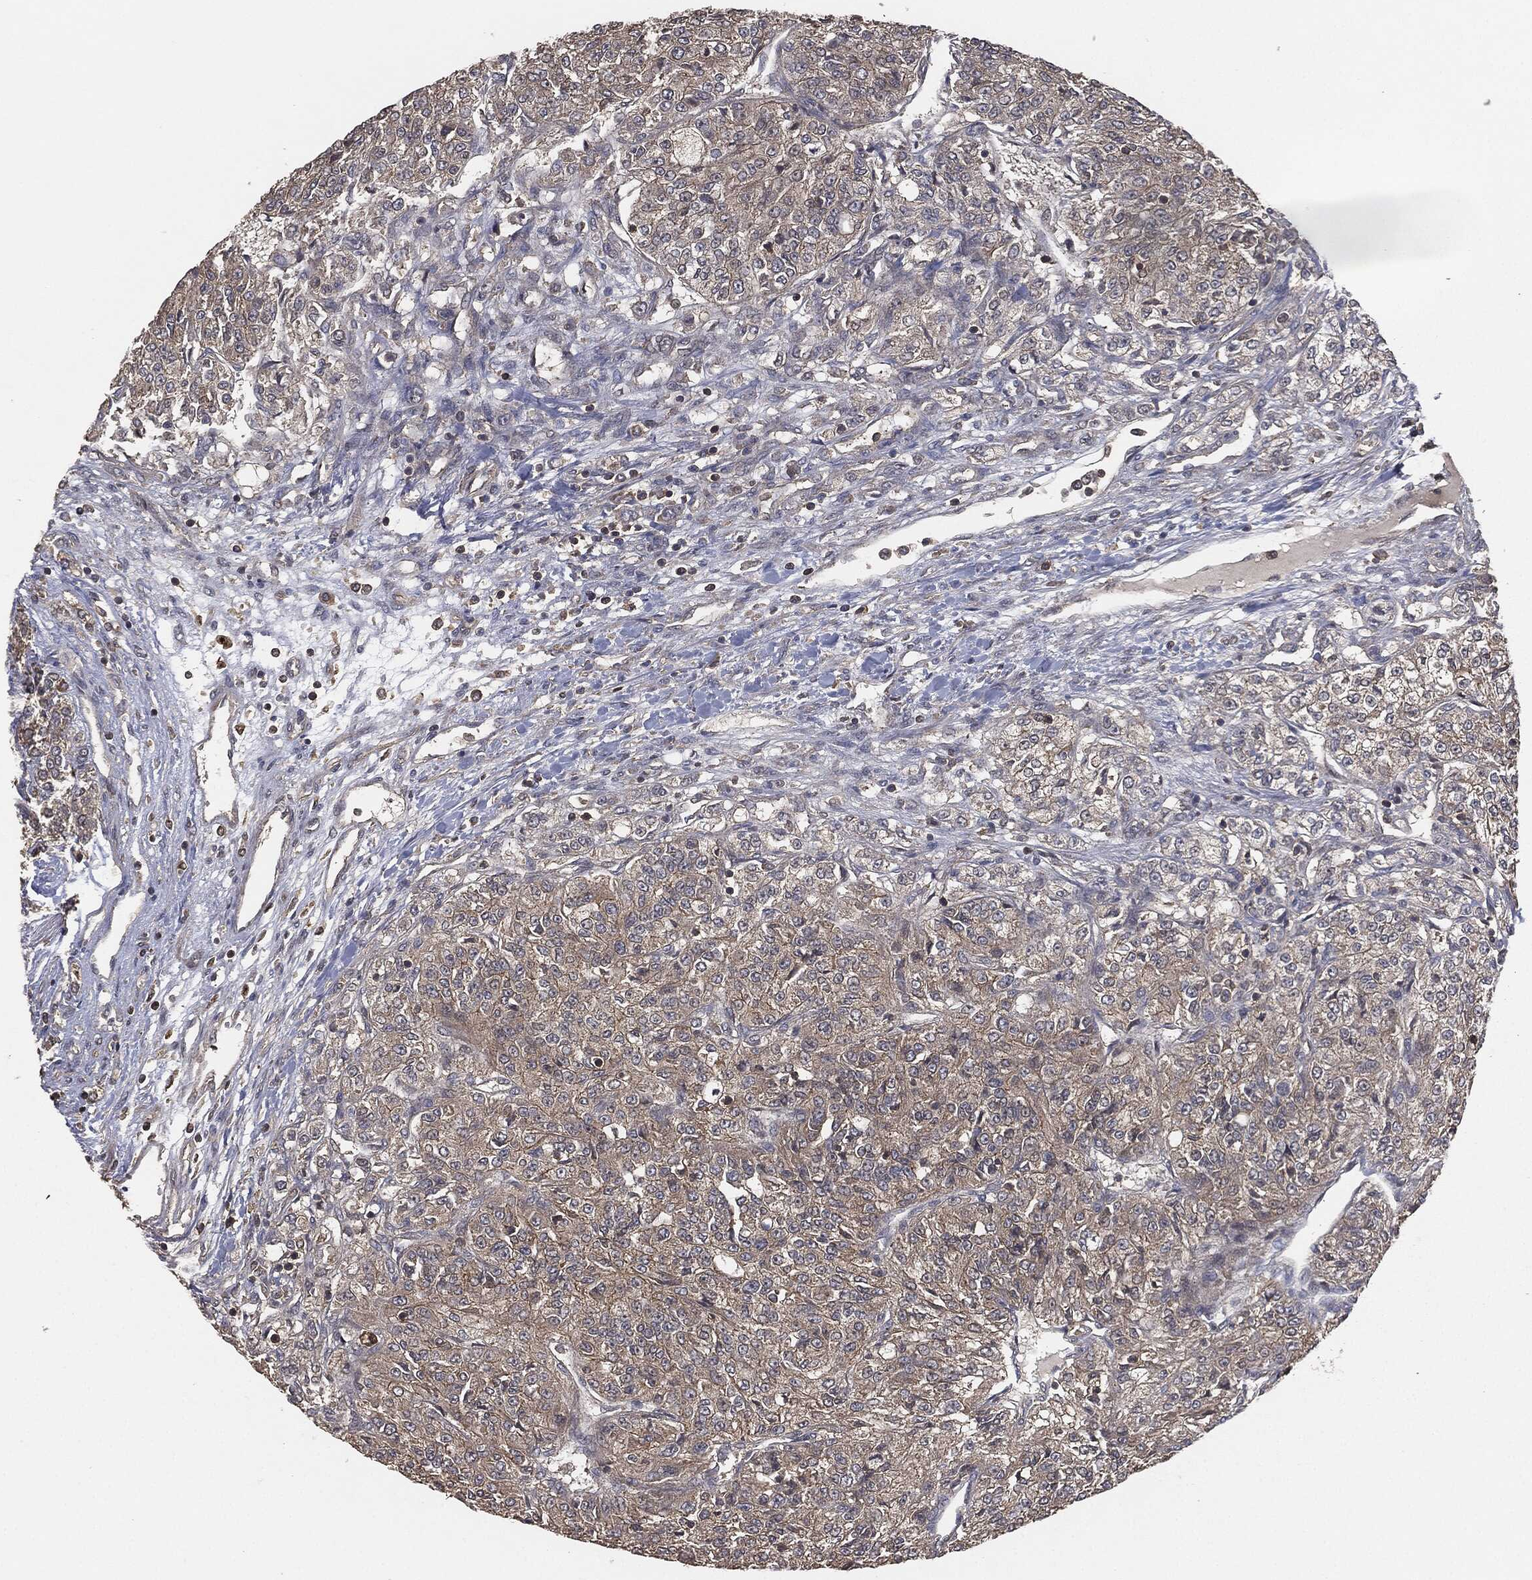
{"staining": {"intensity": "weak", "quantity": "<25%", "location": "cytoplasmic/membranous"}, "tissue": "renal cancer", "cell_type": "Tumor cells", "image_type": "cancer", "snomed": [{"axis": "morphology", "description": "Adenocarcinoma, NOS"}, {"axis": "topography", "description": "Kidney"}], "caption": "Tumor cells show no significant staining in adenocarcinoma (renal).", "gene": "ERBIN", "patient": {"sex": "female", "age": 63}}